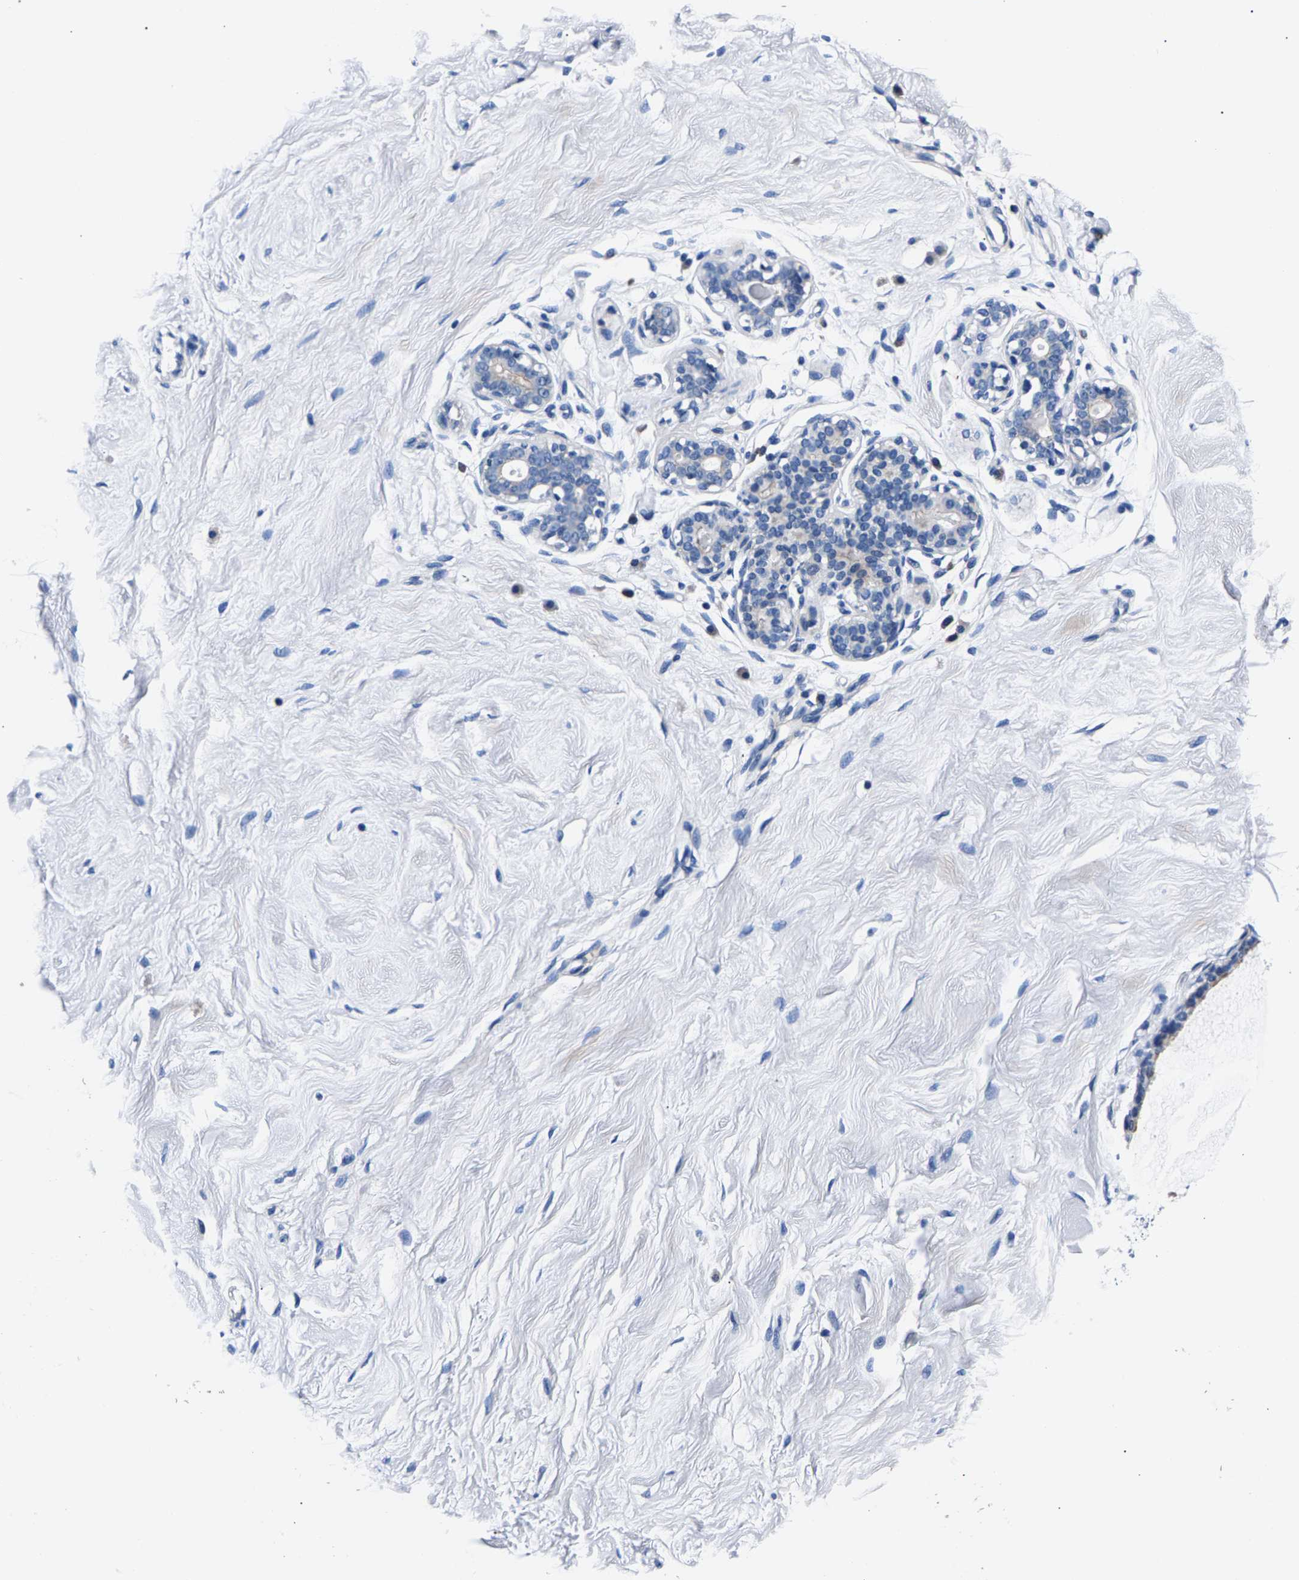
{"staining": {"intensity": "negative", "quantity": "none", "location": "none"}, "tissue": "breast", "cell_type": "Adipocytes", "image_type": "normal", "snomed": [{"axis": "morphology", "description": "Normal tissue, NOS"}, {"axis": "topography", "description": "Breast"}], "caption": "Immunohistochemistry photomicrograph of benign breast: breast stained with DAB (3,3'-diaminobenzidine) shows no significant protein positivity in adipocytes. (DAB (3,3'-diaminobenzidine) IHC with hematoxylin counter stain).", "gene": "PHF24", "patient": {"sex": "female", "age": 23}}